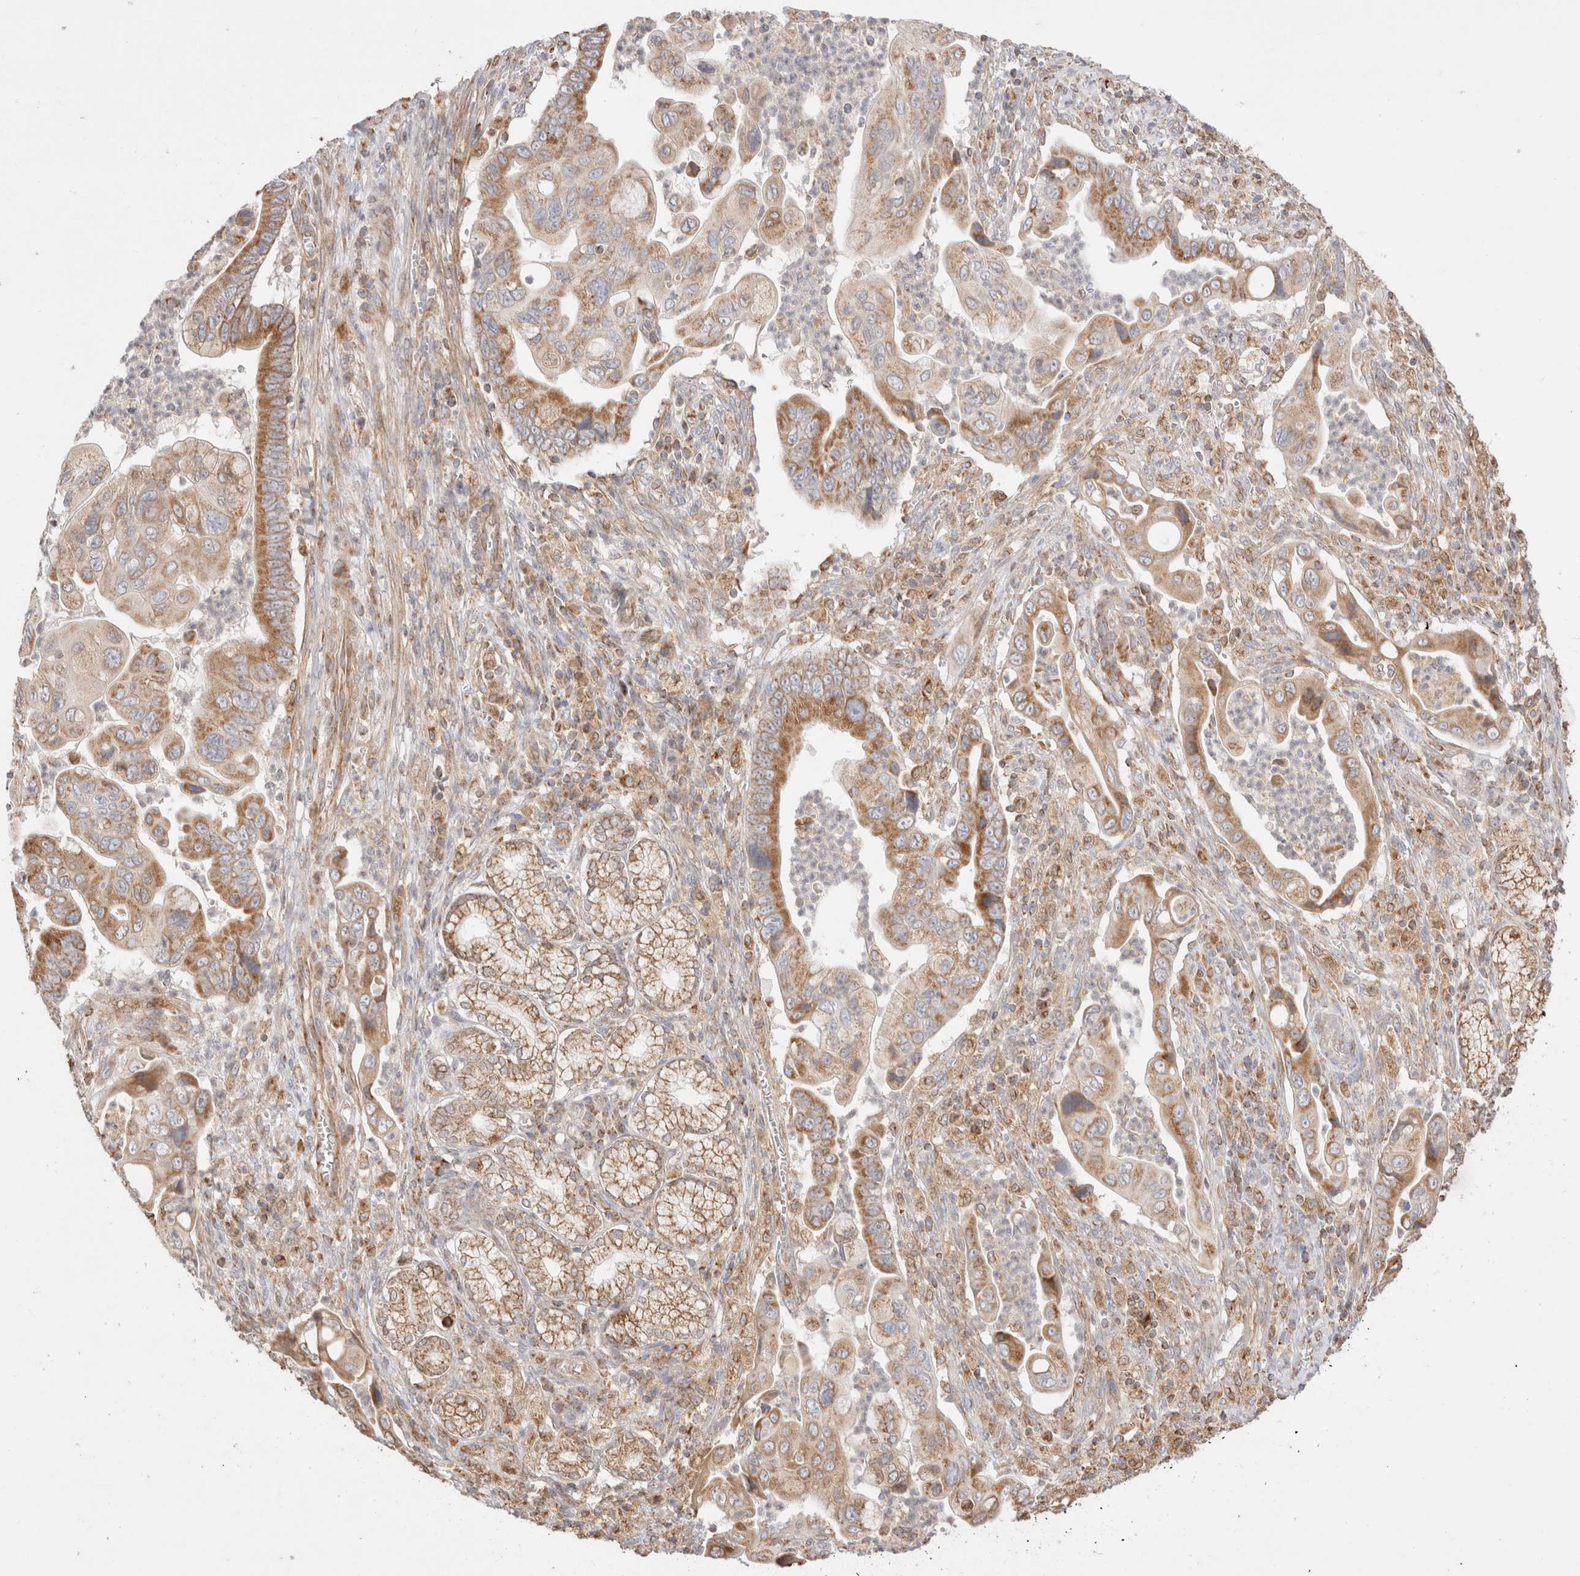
{"staining": {"intensity": "moderate", "quantity": ">75%", "location": "cytoplasmic/membranous"}, "tissue": "pancreatic cancer", "cell_type": "Tumor cells", "image_type": "cancer", "snomed": [{"axis": "morphology", "description": "Adenocarcinoma, NOS"}, {"axis": "topography", "description": "Pancreas"}], "caption": "This is an image of immunohistochemistry staining of adenocarcinoma (pancreatic), which shows moderate expression in the cytoplasmic/membranous of tumor cells.", "gene": "TMPPE", "patient": {"sex": "male", "age": 78}}